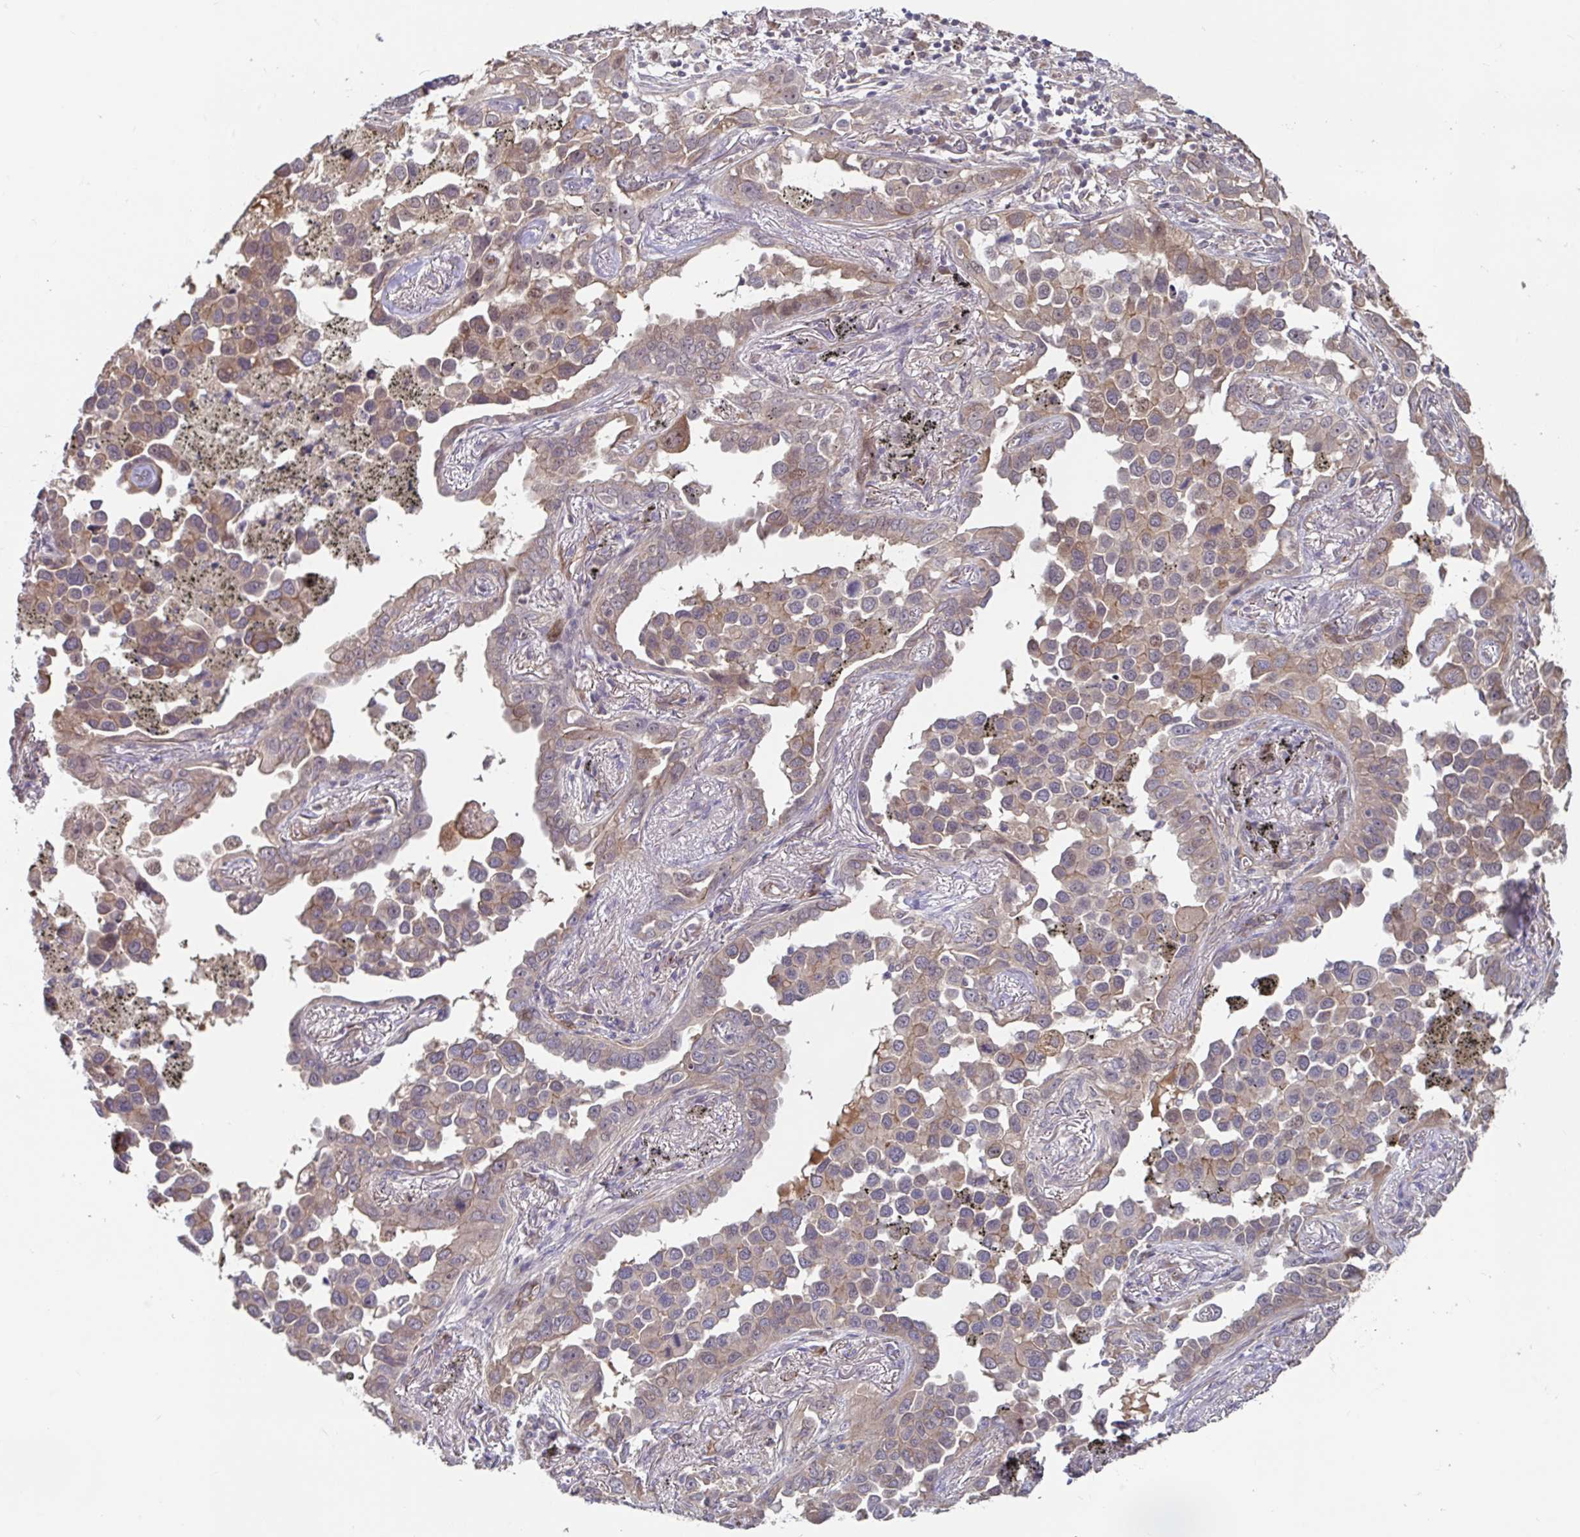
{"staining": {"intensity": "weak", "quantity": "25%-75%", "location": "cytoplasmic/membranous"}, "tissue": "lung cancer", "cell_type": "Tumor cells", "image_type": "cancer", "snomed": [{"axis": "morphology", "description": "Adenocarcinoma, NOS"}, {"axis": "topography", "description": "Lung"}], "caption": "Adenocarcinoma (lung) was stained to show a protein in brown. There is low levels of weak cytoplasmic/membranous positivity in approximately 25%-75% of tumor cells.", "gene": "STYXL1", "patient": {"sex": "male", "age": 67}}